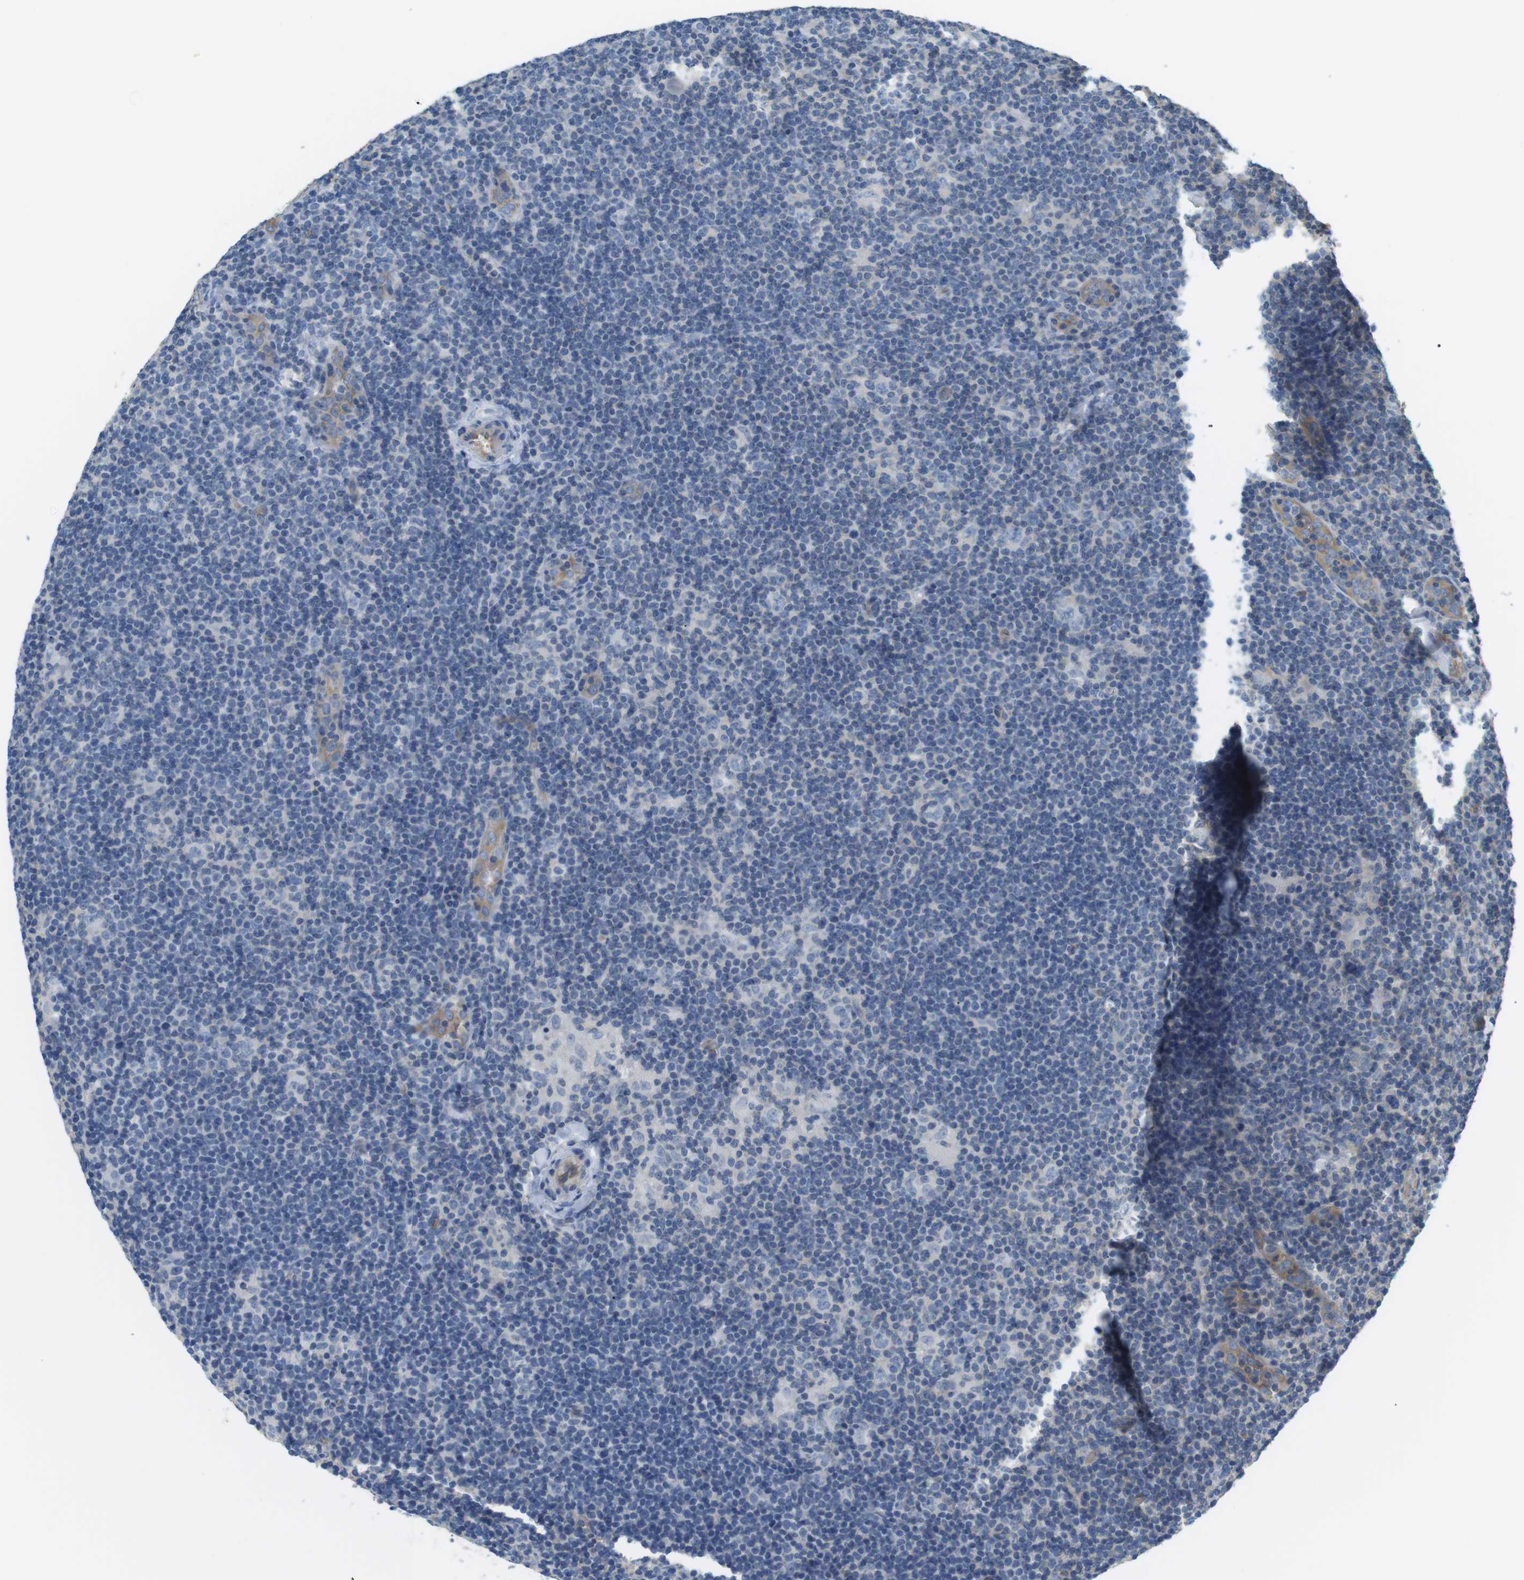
{"staining": {"intensity": "negative", "quantity": "none", "location": "none"}, "tissue": "lymphoma", "cell_type": "Tumor cells", "image_type": "cancer", "snomed": [{"axis": "morphology", "description": "Hodgkin's disease, NOS"}, {"axis": "topography", "description": "Lymph node"}], "caption": "Human lymphoma stained for a protein using immunohistochemistry displays no staining in tumor cells.", "gene": "ADCY10", "patient": {"sex": "female", "age": 57}}